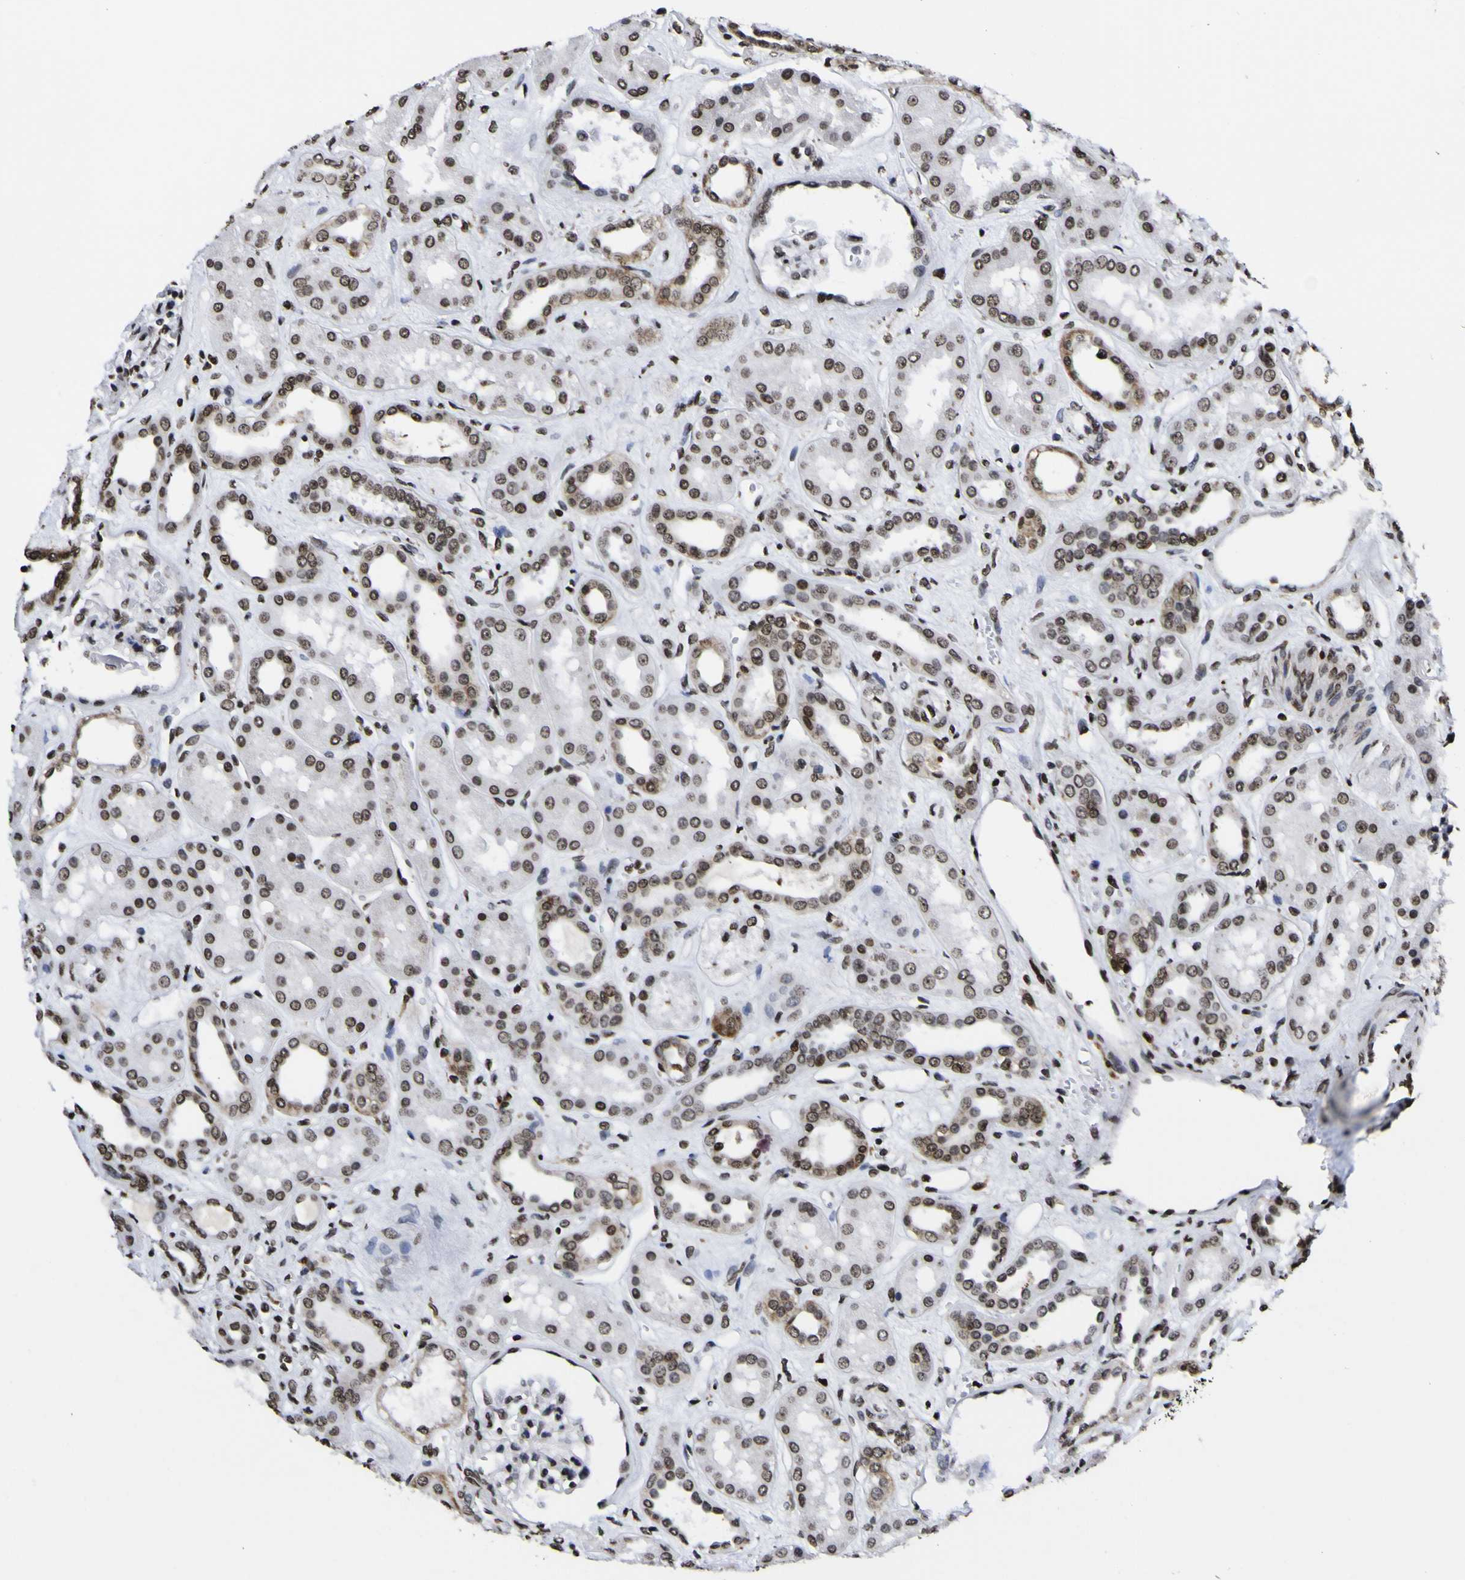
{"staining": {"intensity": "moderate", "quantity": "25%-75%", "location": "nuclear"}, "tissue": "kidney", "cell_type": "Cells in glomeruli", "image_type": "normal", "snomed": [{"axis": "morphology", "description": "Normal tissue, NOS"}, {"axis": "topography", "description": "Kidney"}], "caption": "A high-resolution histopathology image shows immunohistochemistry (IHC) staining of normal kidney, which displays moderate nuclear staining in approximately 25%-75% of cells in glomeruli.", "gene": "PIAS1", "patient": {"sex": "male", "age": 59}}